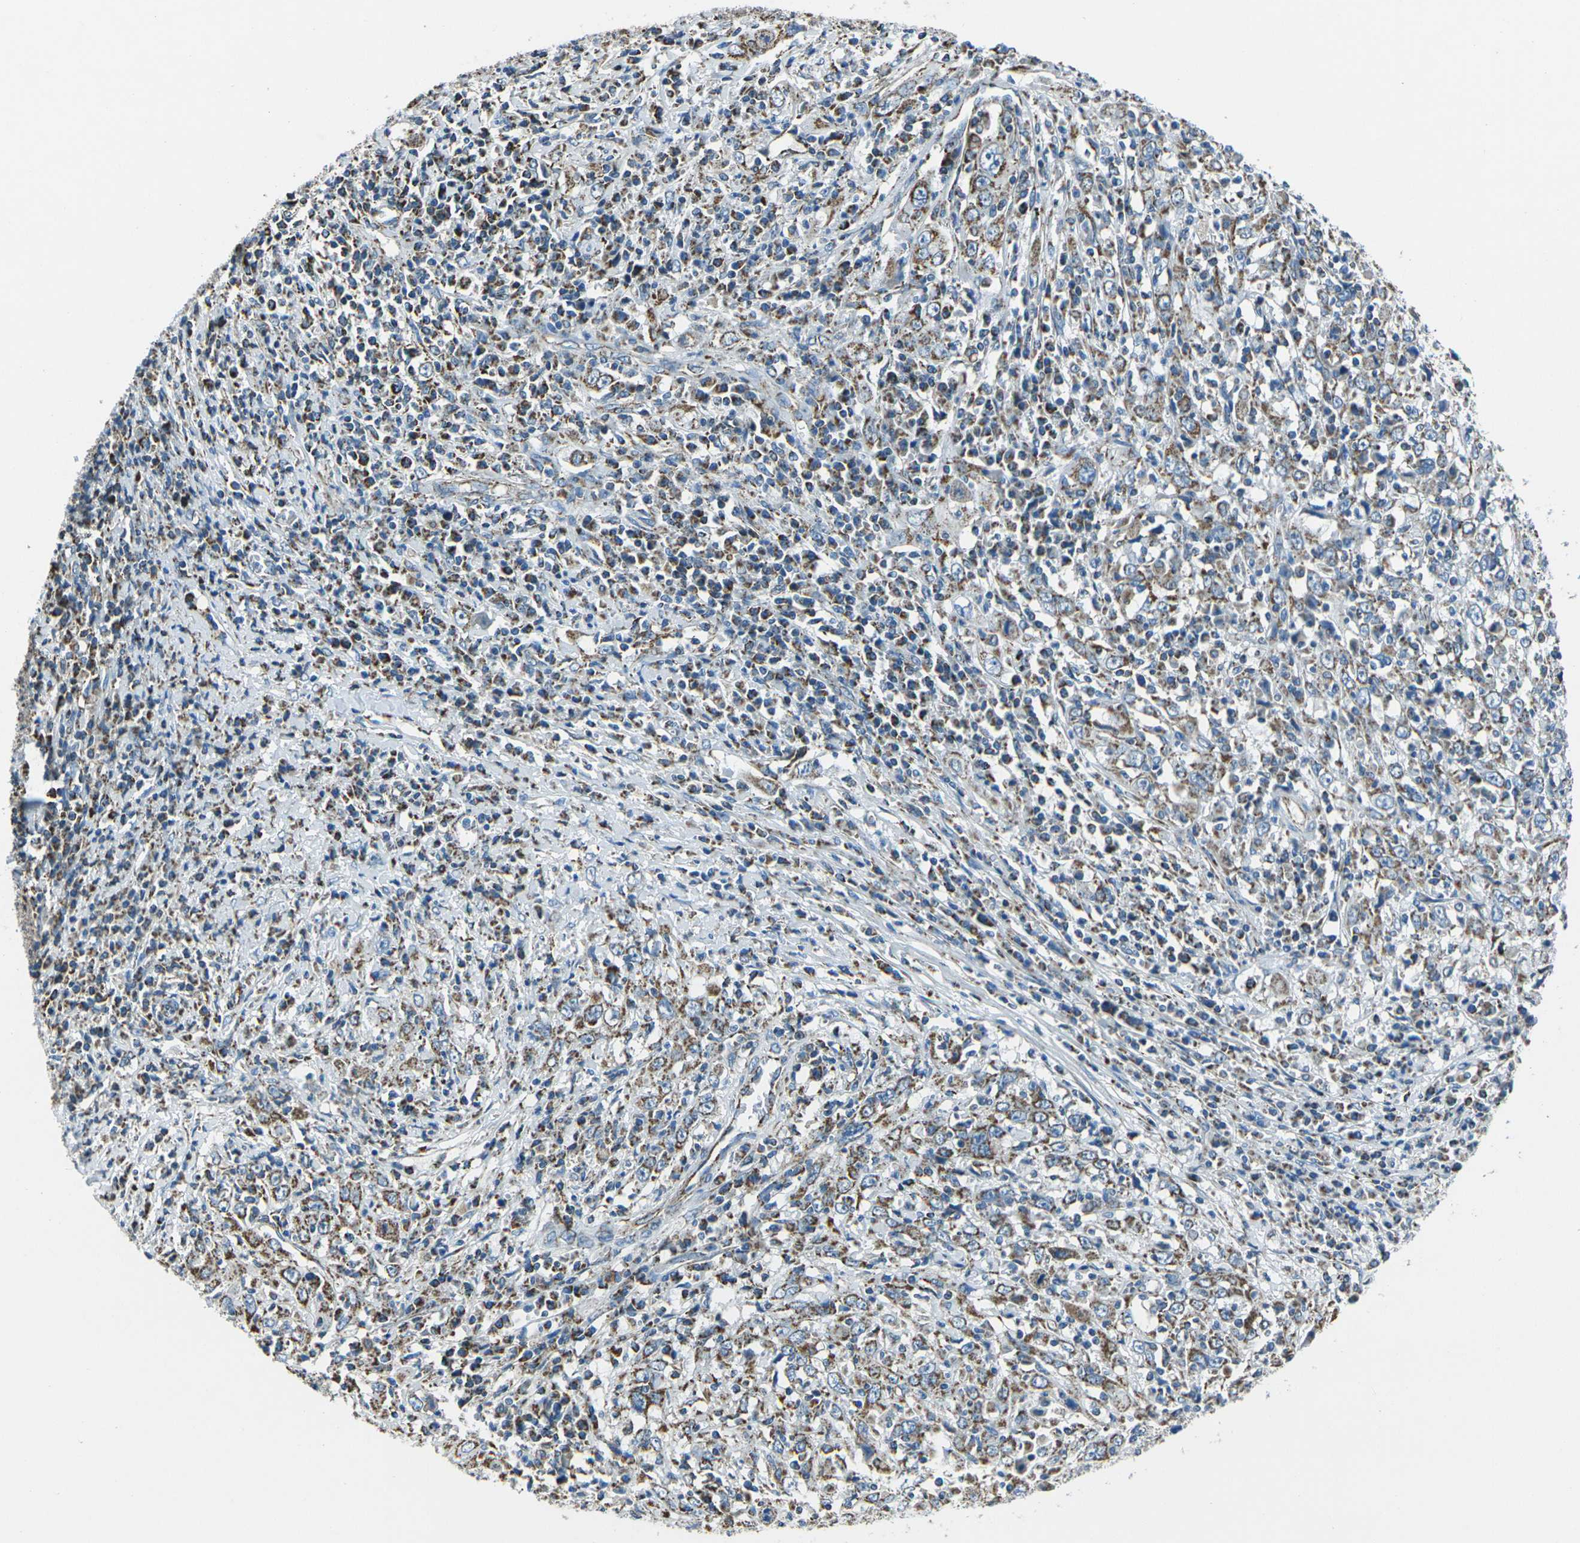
{"staining": {"intensity": "moderate", "quantity": ">75%", "location": "cytoplasmic/membranous"}, "tissue": "cervical cancer", "cell_type": "Tumor cells", "image_type": "cancer", "snomed": [{"axis": "morphology", "description": "Squamous cell carcinoma, NOS"}, {"axis": "topography", "description": "Cervix"}], "caption": "Squamous cell carcinoma (cervical) was stained to show a protein in brown. There is medium levels of moderate cytoplasmic/membranous positivity in approximately >75% of tumor cells. Nuclei are stained in blue.", "gene": "IRF3", "patient": {"sex": "female", "age": 46}}